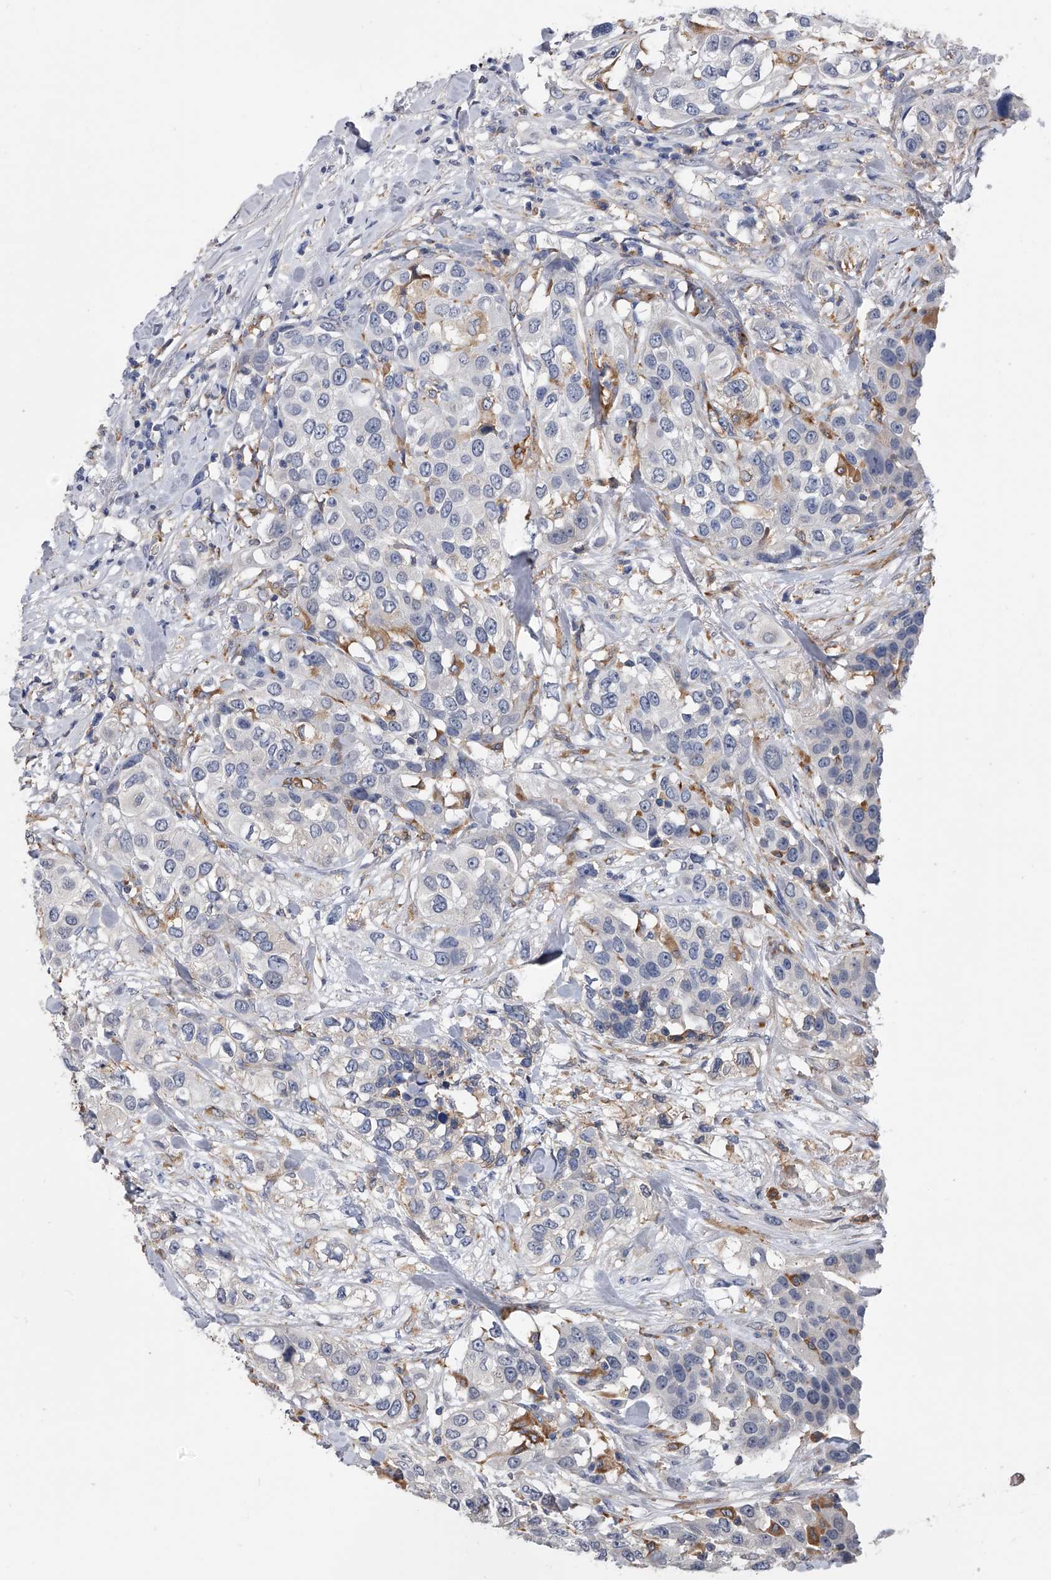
{"staining": {"intensity": "negative", "quantity": "none", "location": "none"}, "tissue": "urothelial cancer", "cell_type": "Tumor cells", "image_type": "cancer", "snomed": [{"axis": "morphology", "description": "Urothelial carcinoma, High grade"}, {"axis": "topography", "description": "Urinary bladder"}], "caption": "The micrograph shows no staining of tumor cells in high-grade urothelial carcinoma.", "gene": "MAP4K3", "patient": {"sex": "female", "age": 80}}